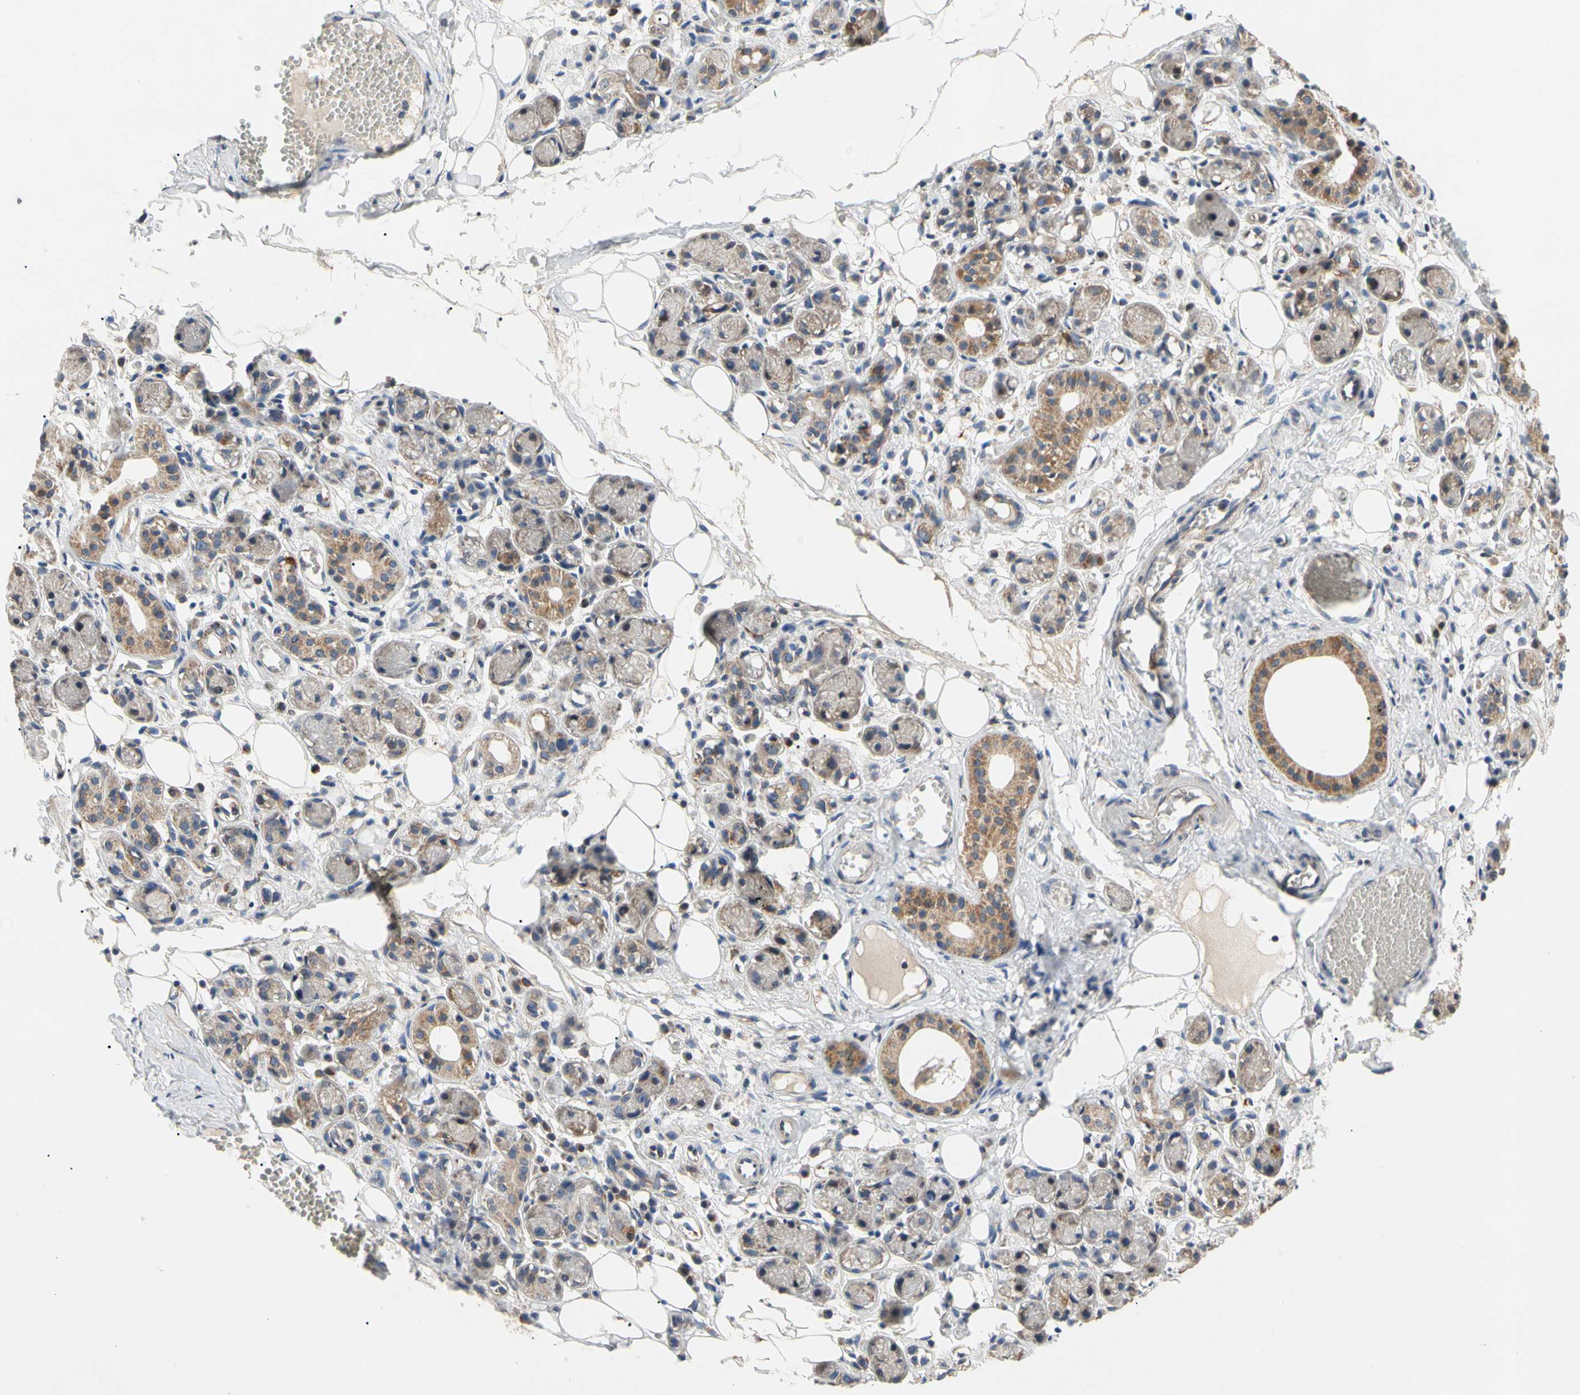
{"staining": {"intensity": "negative", "quantity": "none", "location": "none"}, "tissue": "adipose tissue", "cell_type": "Adipocytes", "image_type": "normal", "snomed": [{"axis": "morphology", "description": "Normal tissue, NOS"}, {"axis": "morphology", "description": "Inflammation, NOS"}, {"axis": "topography", "description": "Vascular tissue"}, {"axis": "topography", "description": "Salivary gland"}], "caption": "Unremarkable adipose tissue was stained to show a protein in brown. There is no significant positivity in adipocytes. (DAB (3,3'-diaminobenzidine) immunohistochemistry (IHC), high magnification).", "gene": "GPD2", "patient": {"sex": "female", "age": 75}}